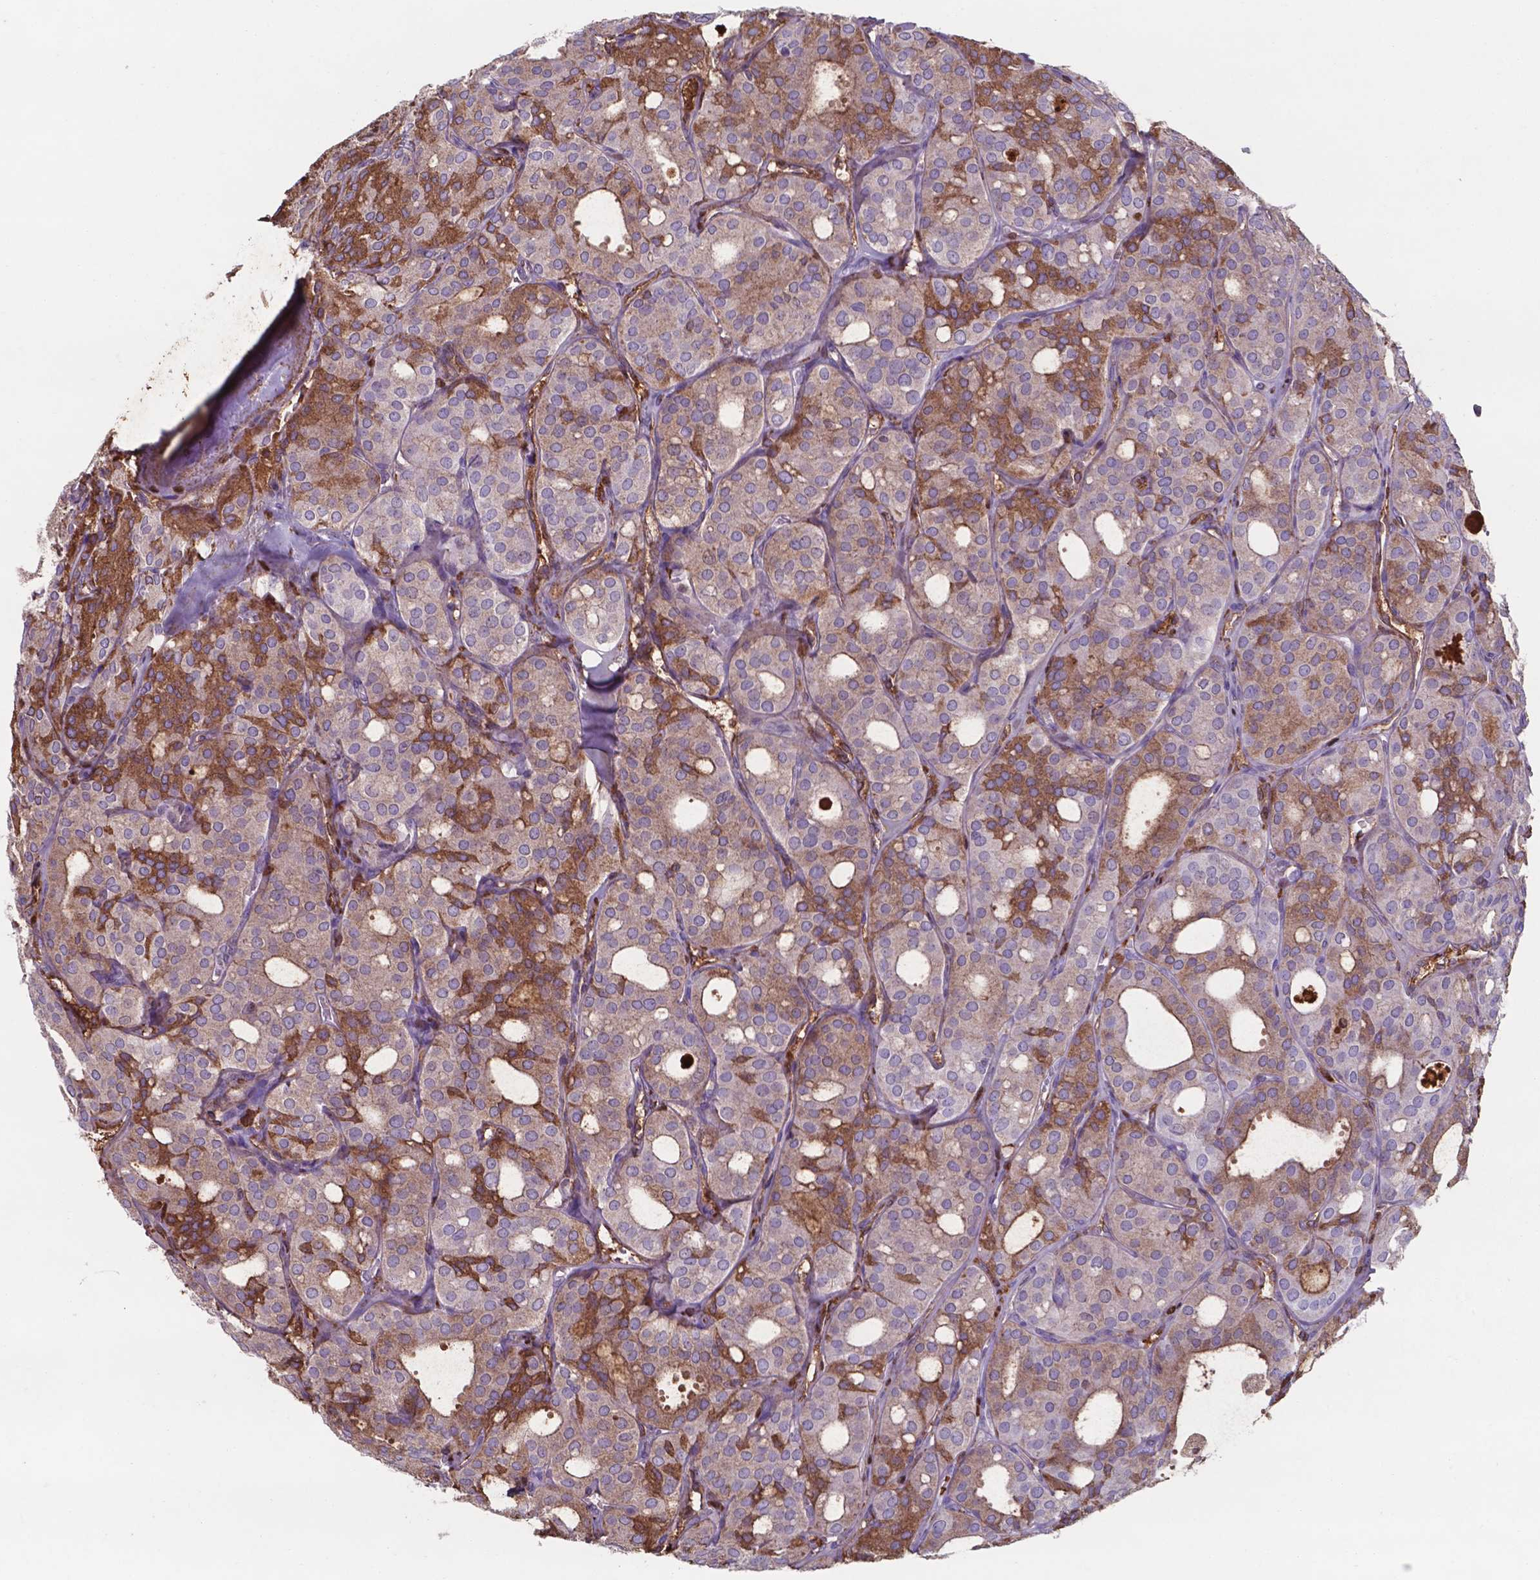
{"staining": {"intensity": "moderate", "quantity": ">75%", "location": "cytoplasmic/membranous"}, "tissue": "thyroid cancer", "cell_type": "Tumor cells", "image_type": "cancer", "snomed": [{"axis": "morphology", "description": "Follicular adenoma carcinoma, NOS"}, {"axis": "topography", "description": "Thyroid gland"}], "caption": "Protein analysis of follicular adenoma carcinoma (thyroid) tissue reveals moderate cytoplasmic/membranous staining in approximately >75% of tumor cells.", "gene": "SERPINA1", "patient": {"sex": "male", "age": 75}}